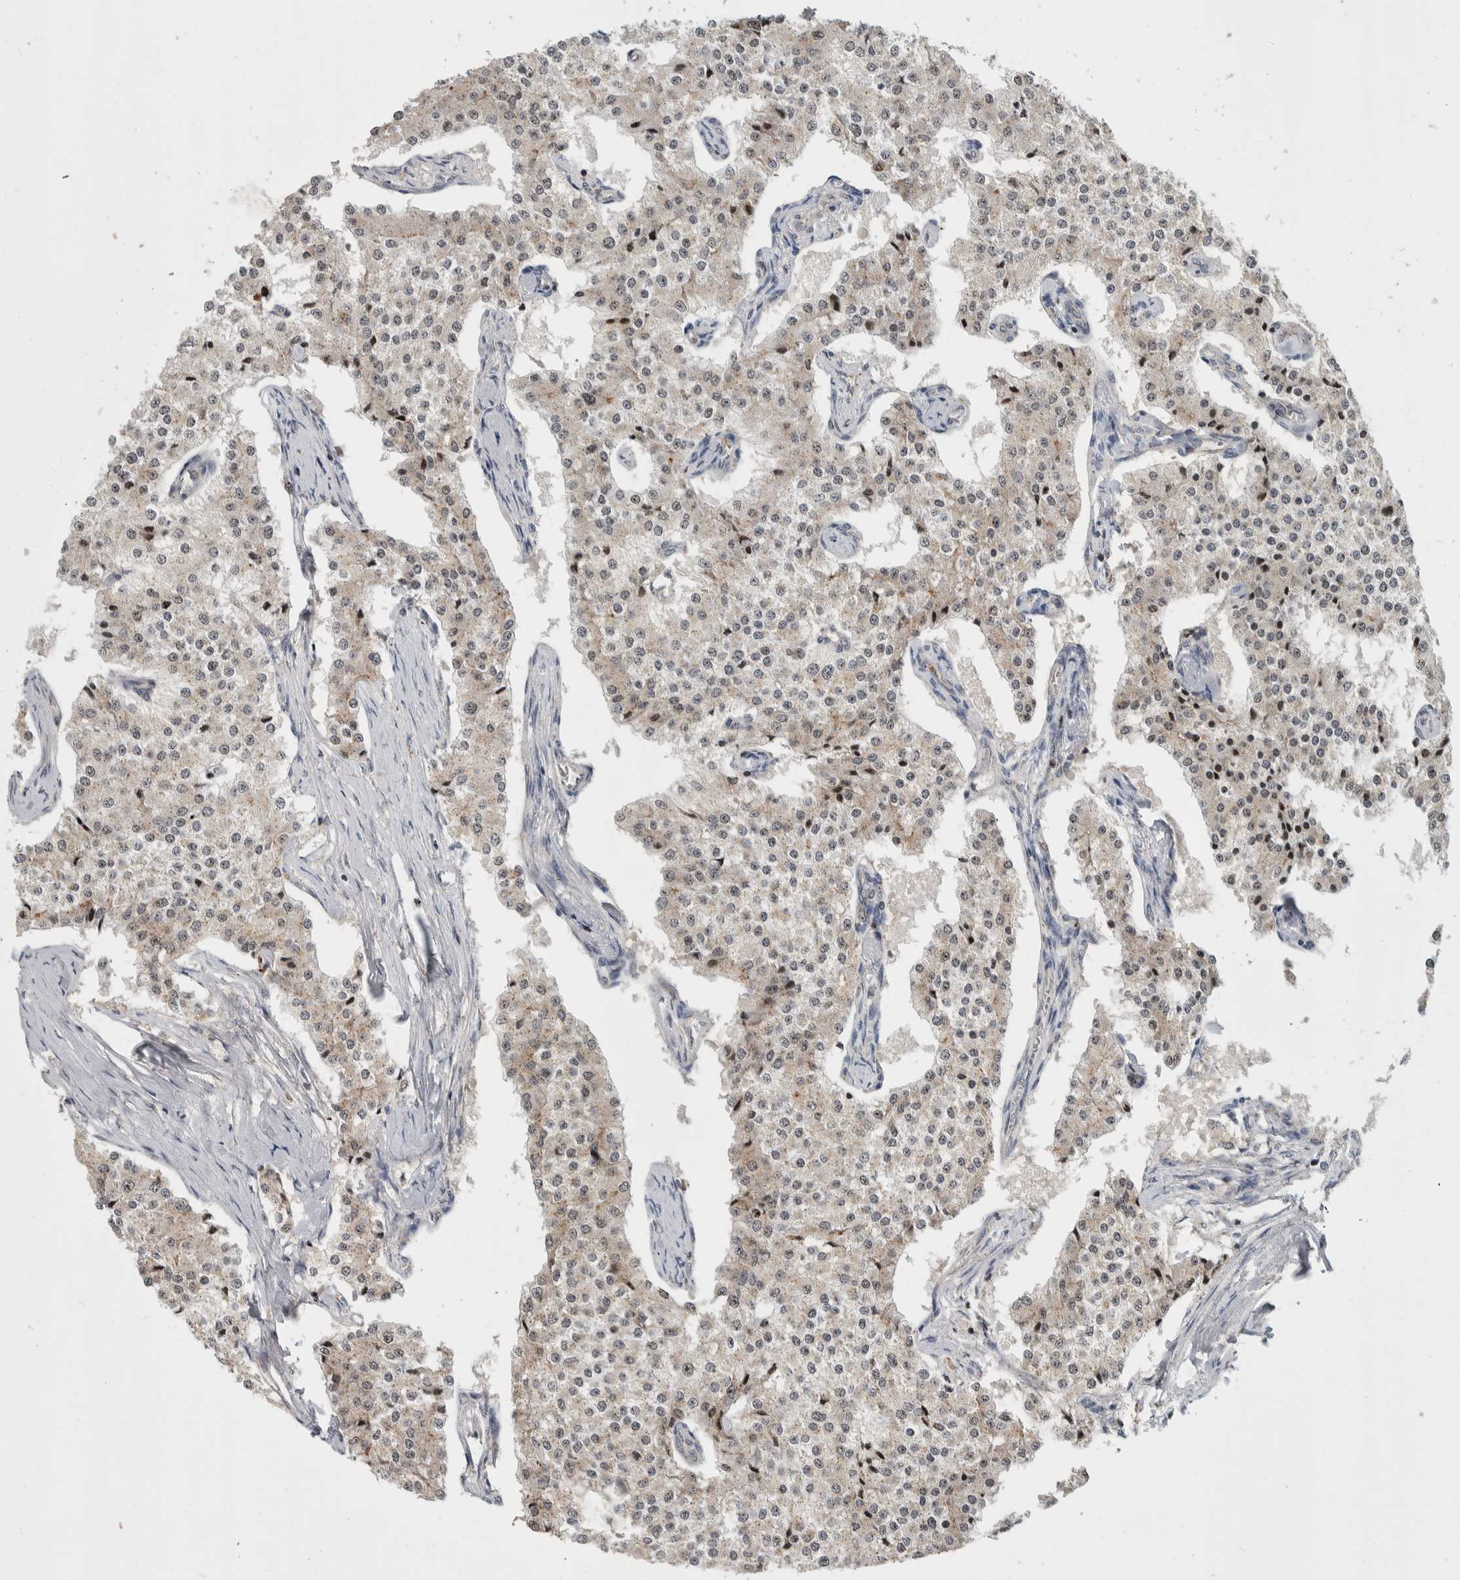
{"staining": {"intensity": "weak", "quantity": ">75%", "location": "cytoplasmic/membranous,nuclear"}, "tissue": "carcinoid", "cell_type": "Tumor cells", "image_type": "cancer", "snomed": [{"axis": "morphology", "description": "Carcinoid, malignant, NOS"}, {"axis": "topography", "description": "Colon"}], "caption": "Tumor cells show weak cytoplasmic/membranous and nuclear positivity in approximately >75% of cells in carcinoid (malignant).", "gene": "MSL1", "patient": {"sex": "female", "age": 52}}